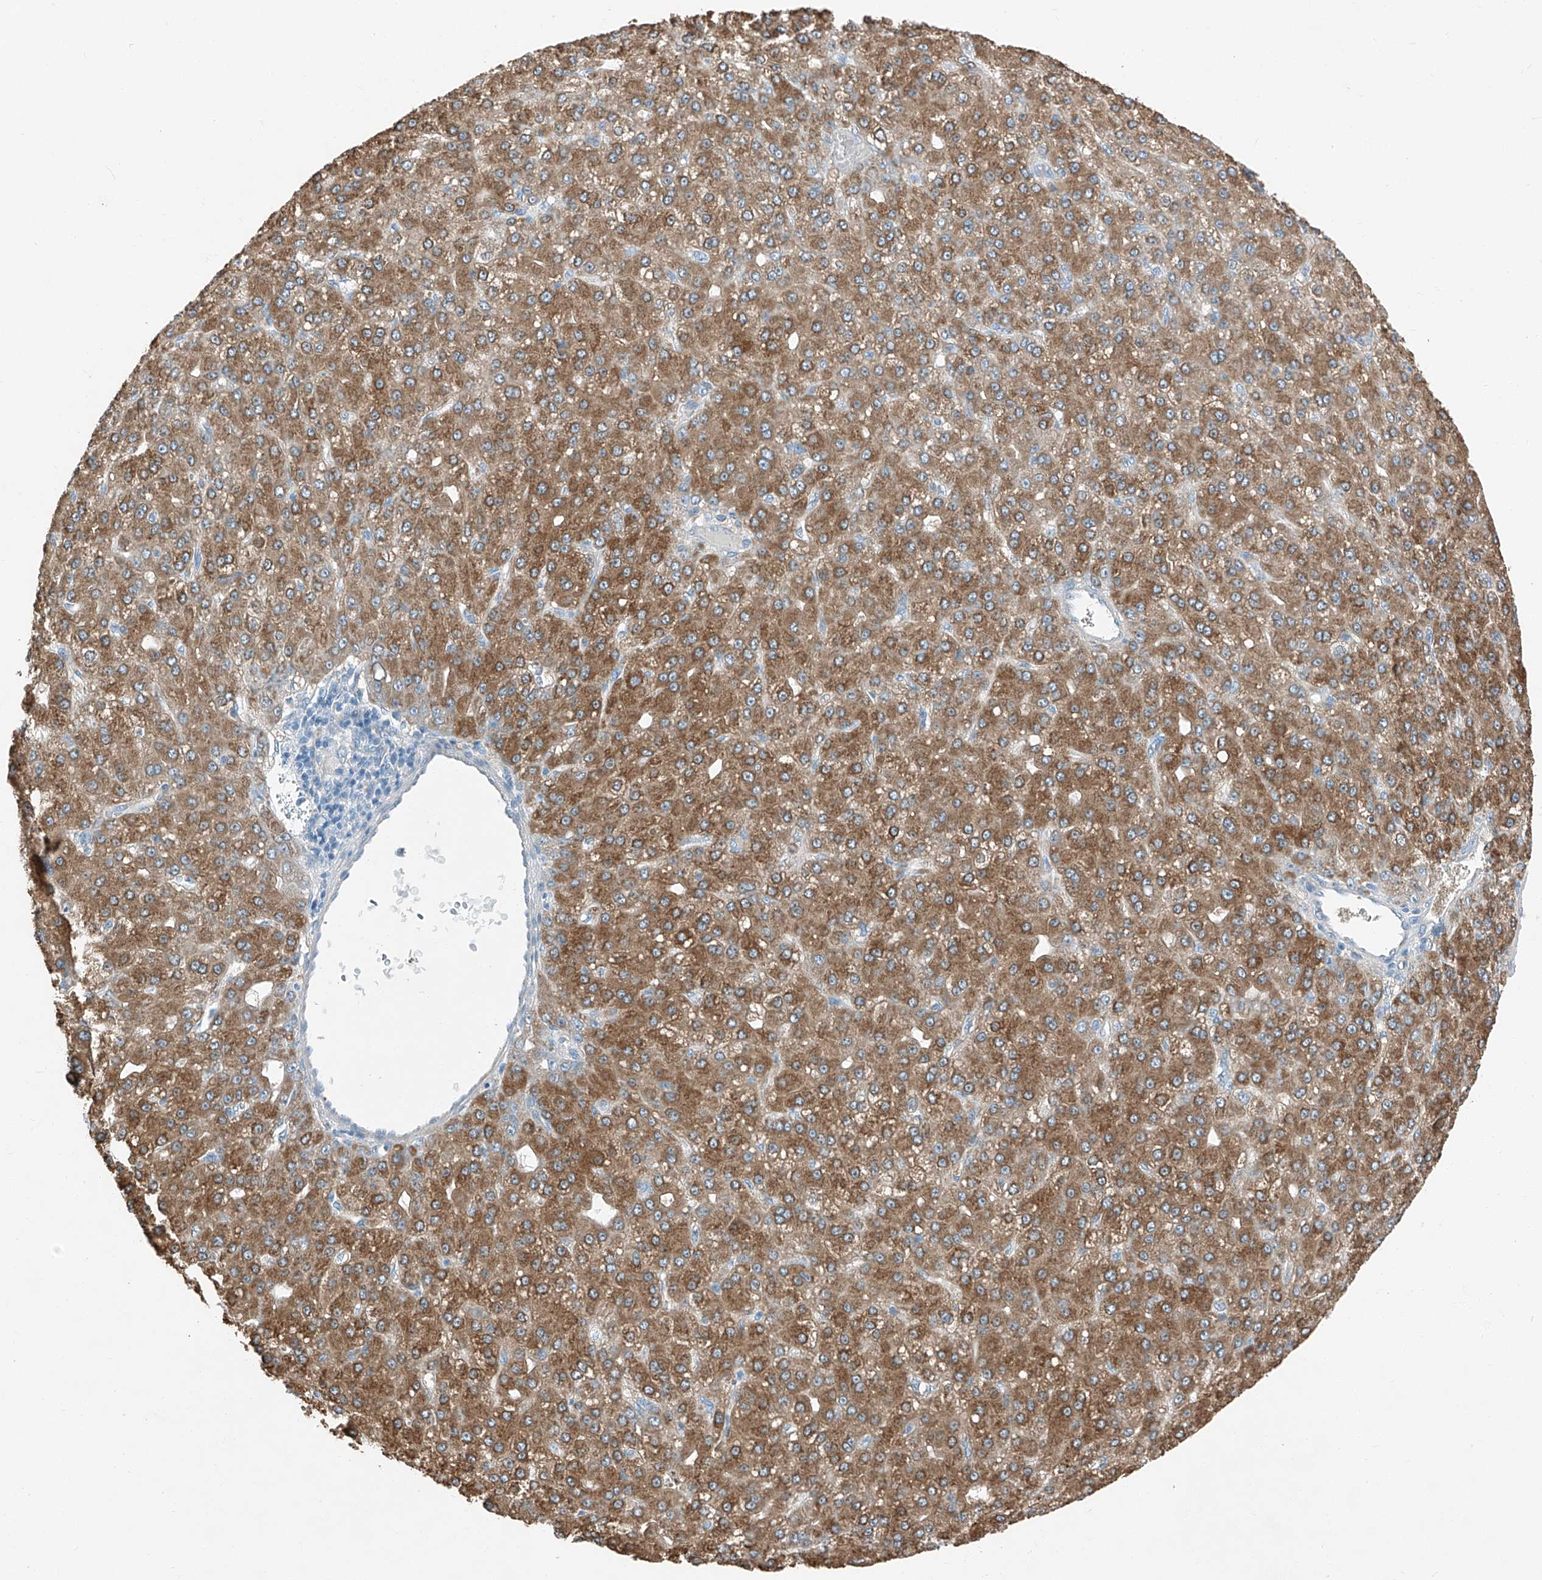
{"staining": {"intensity": "moderate", "quantity": ">75%", "location": "cytoplasmic/membranous"}, "tissue": "liver cancer", "cell_type": "Tumor cells", "image_type": "cancer", "snomed": [{"axis": "morphology", "description": "Carcinoma, Hepatocellular, NOS"}, {"axis": "topography", "description": "Liver"}], "caption": "Liver cancer (hepatocellular carcinoma) stained with a brown dye reveals moderate cytoplasmic/membranous positive staining in about >75% of tumor cells.", "gene": "MDGA1", "patient": {"sex": "male", "age": 67}}